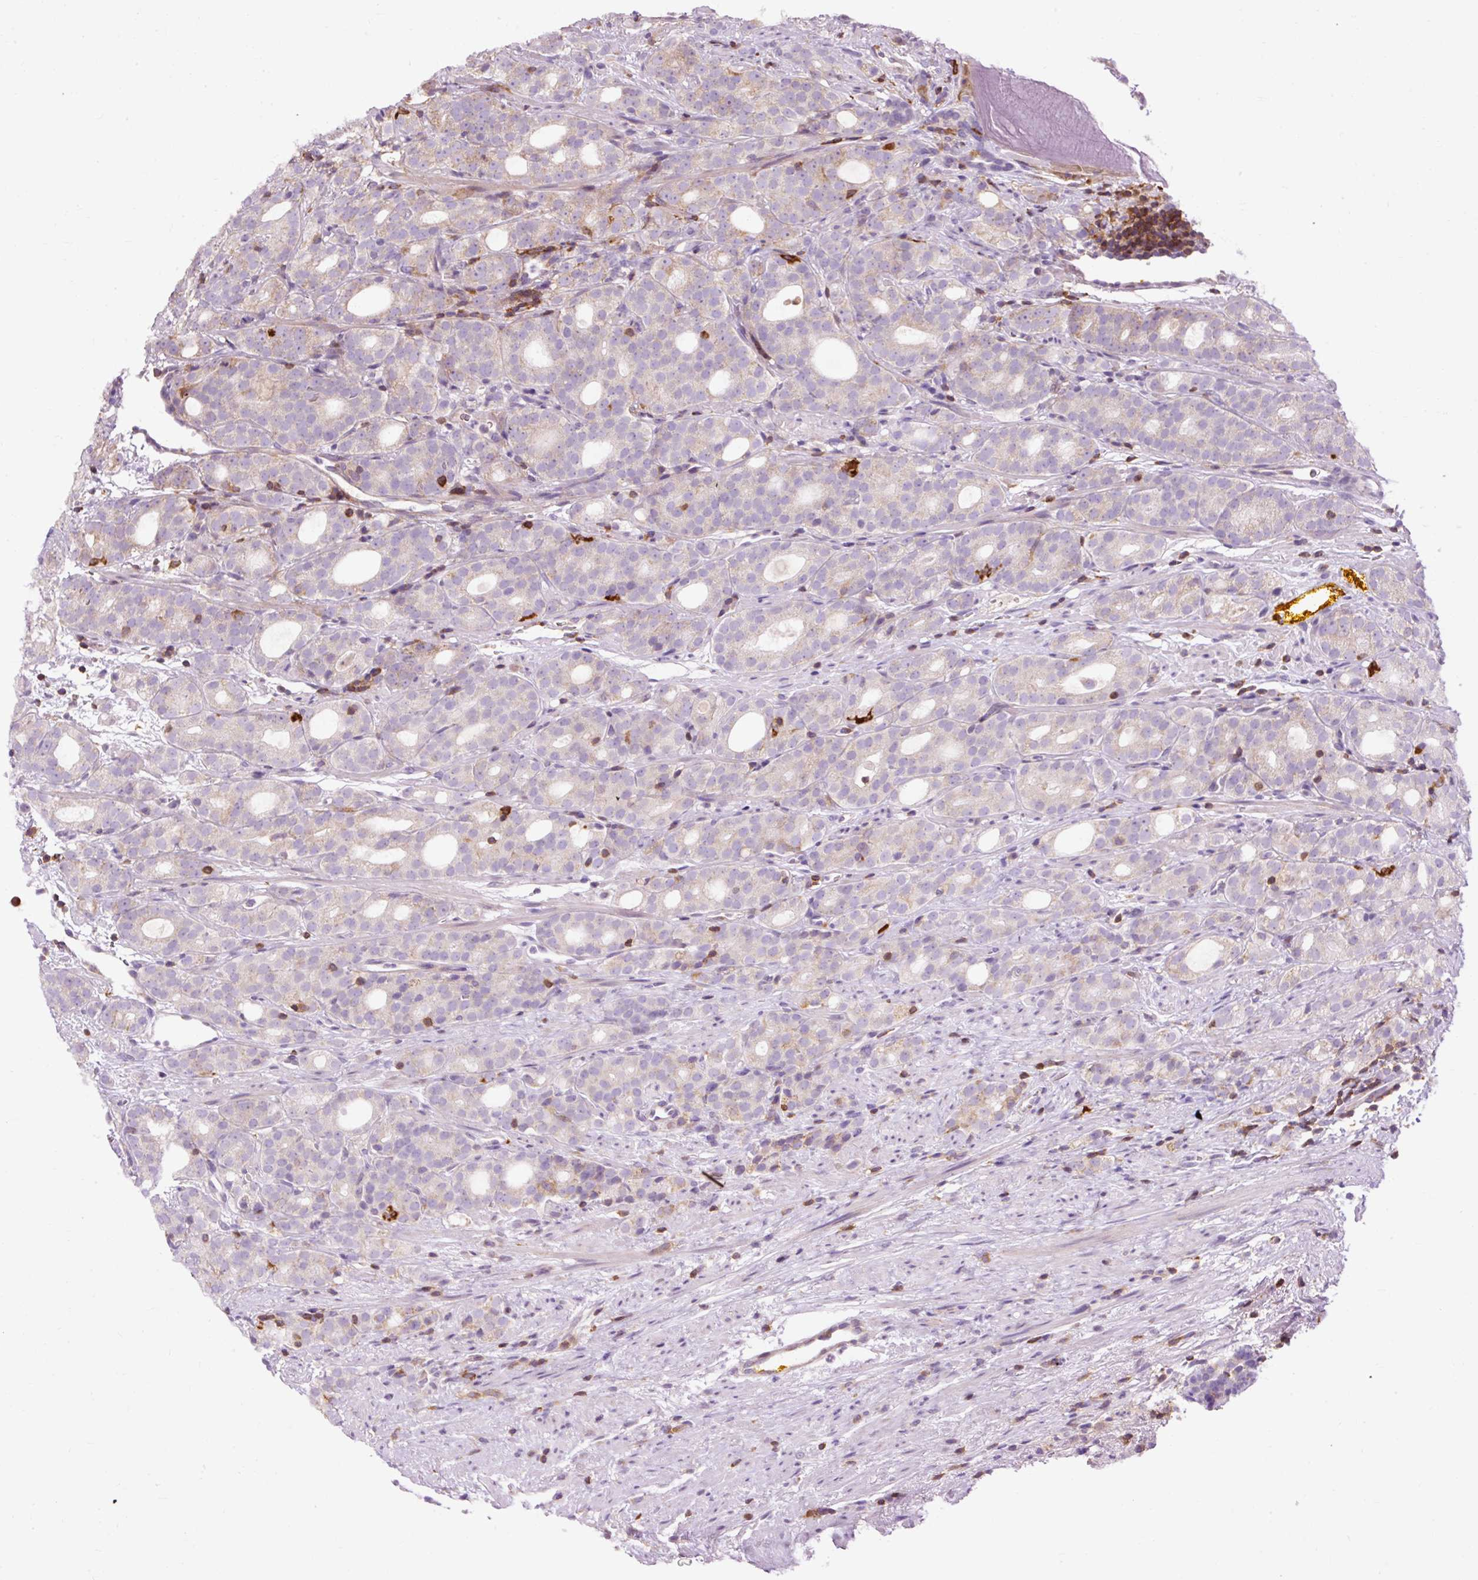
{"staining": {"intensity": "weak", "quantity": "<25%", "location": "cytoplasmic/membranous"}, "tissue": "prostate cancer", "cell_type": "Tumor cells", "image_type": "cancer", "snomed": [{"axis": "morphology", "description": "Adenocarcinoma, High grade"}, {"axis": "topography", "description": "Prostate"}], "caption": "IHC image of human prostate cancer (high-grade adenocarcinoma) stained for a protein (brown), which shows no expression in tumor cells.", "gene": "CD83", "patient": {"sex": "male", "age": 64}}